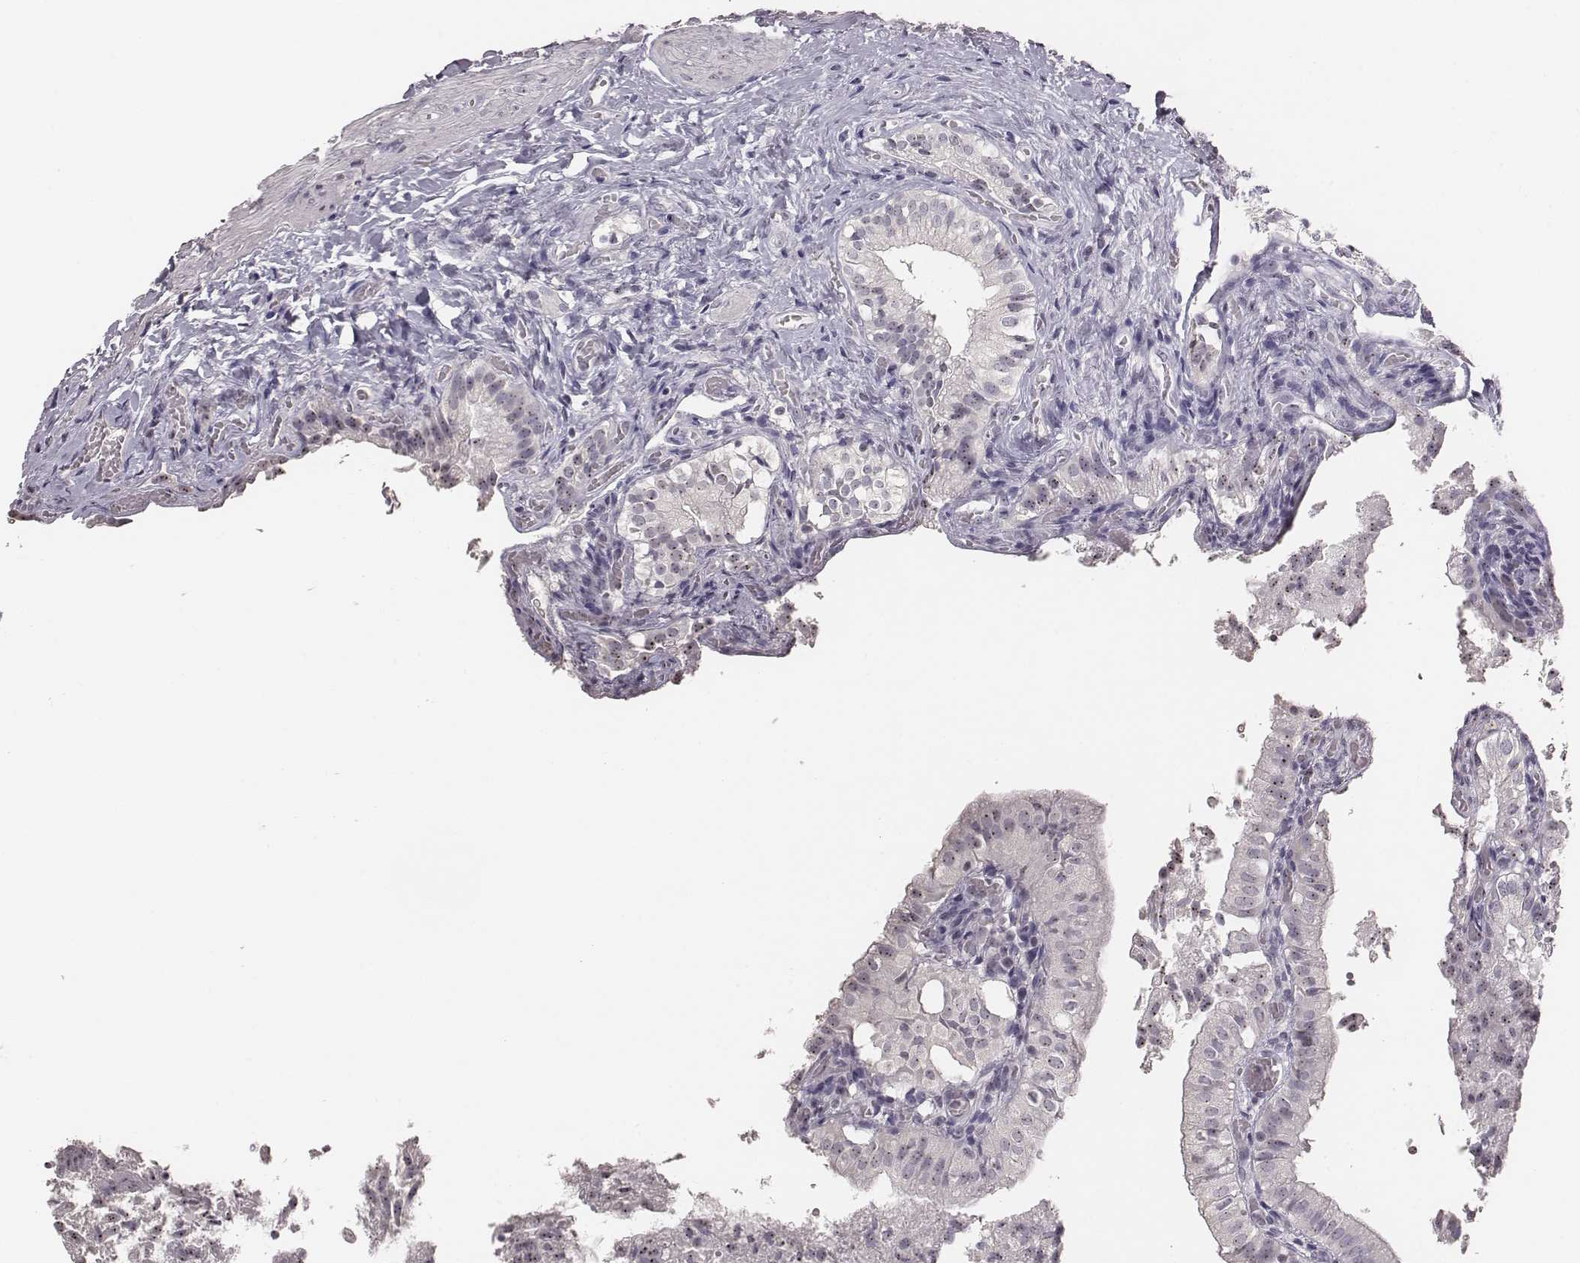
{"staining": {"intensity": "weak", "quantity": "25%-75%", "location": "nuclear"}, "tissue": "gallbladder", "cell_type": "Glandular cells", "image_type": "normal", "snomed": [{"axis": "morphology", "description": "Normal tissue, NOS"}, {"axis": "topography", "description": "Gallbladder"}], "caption": "High-power microscopy captured an IHC micrograph of normal gallbladder, revealing weak nuclear positivity in about 25%-75% of glandular cells. (IHC, brightfield microscopy, high magnification).", "gene": "NIFK", "patient": {"sex": "female", "age": 47}}